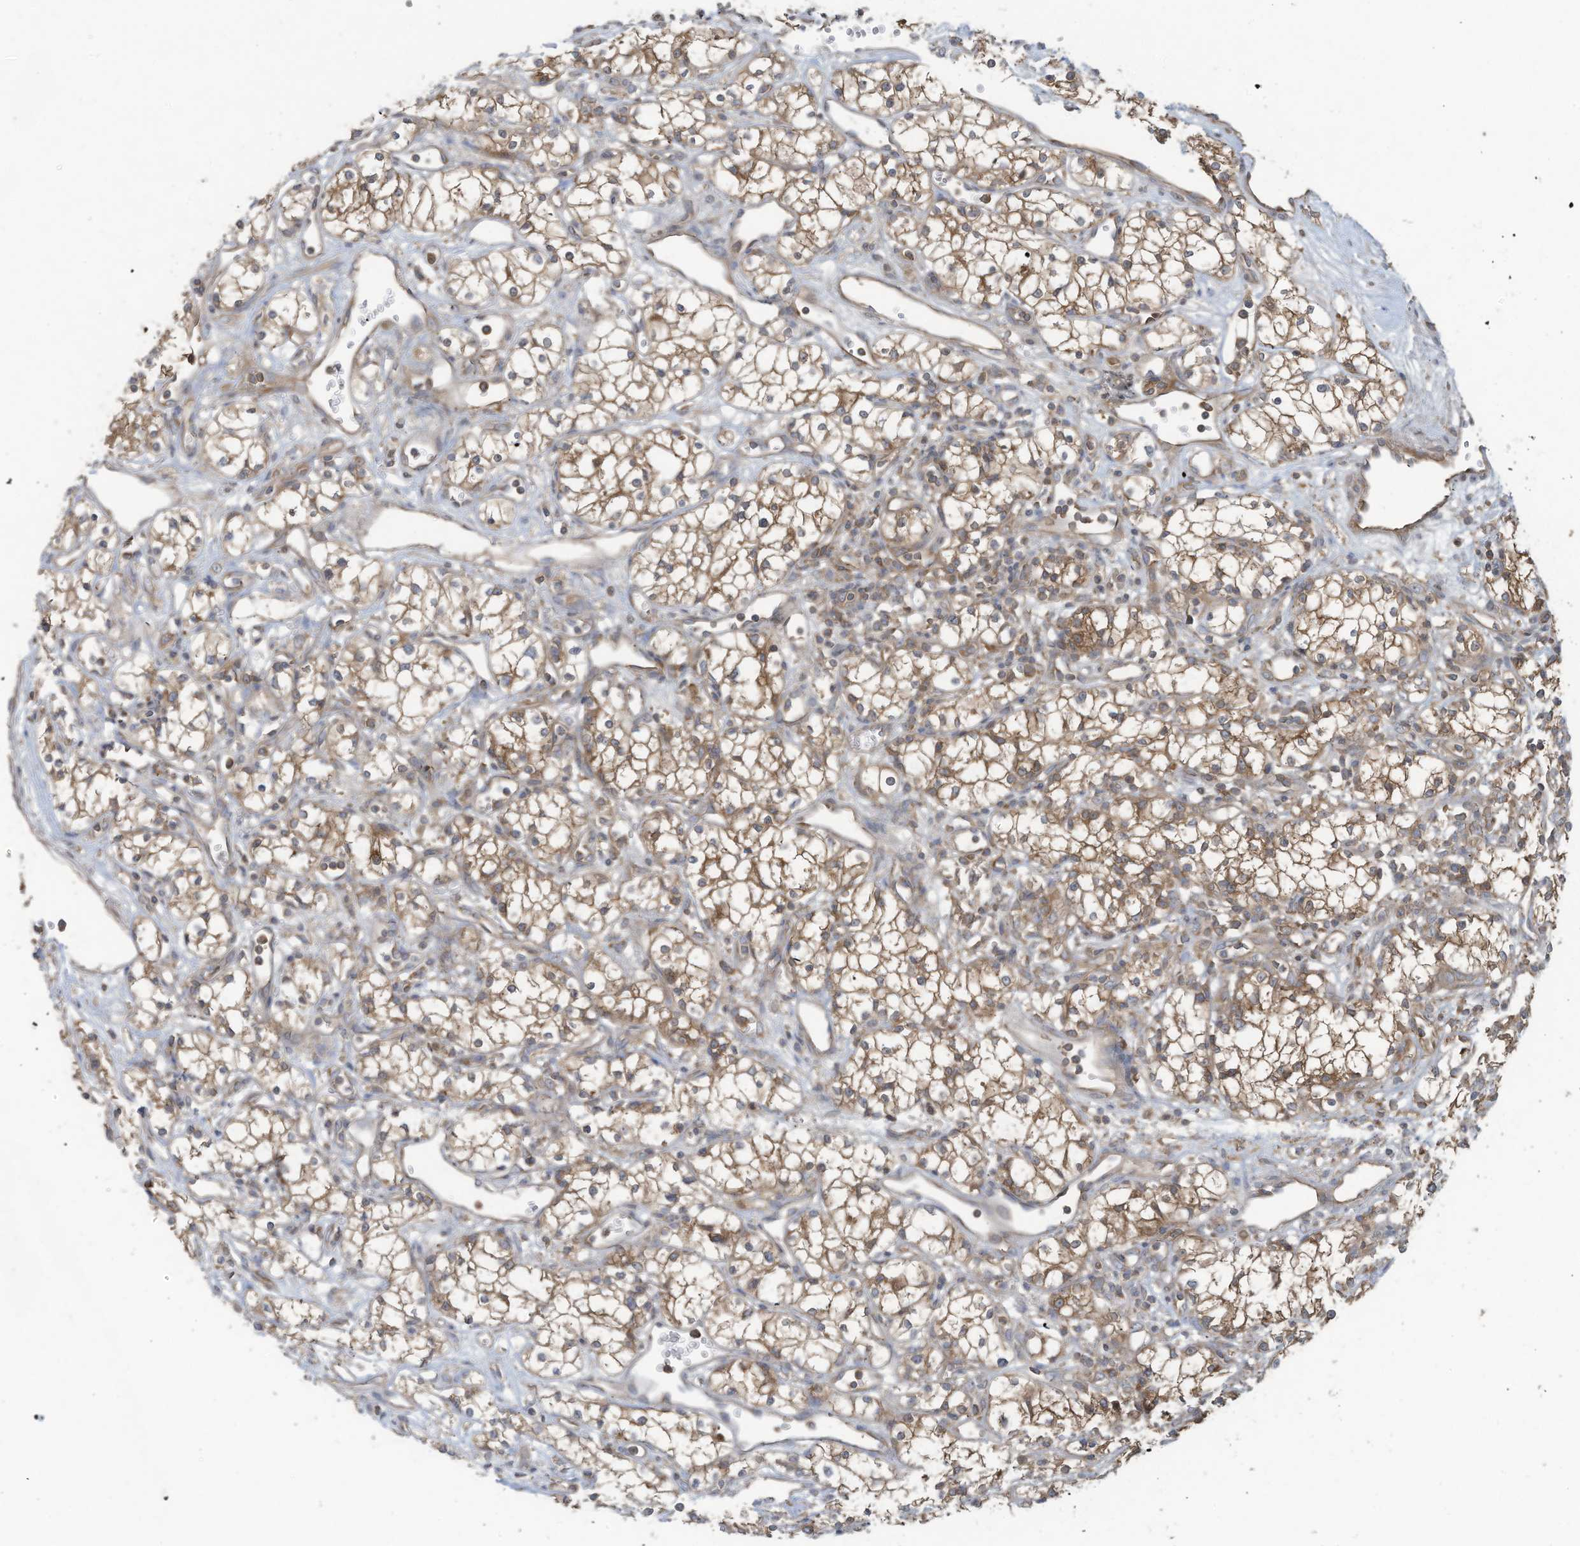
{"staining": {"intensity": "weak", "quantity": ">75%", "location": "cytoplasmic/membranous"}, "tissue": "renal cancer", "cell_type": "Tumor cells", "image_type": "cancer", "snomed": [{"axis": "morphology", "description": "Adenocarcinoma, NOS"}, {"axis": "topography", "description": "Kidney"}], "caption": "Adenocarcinoma (renal) stained for a protein shows weak cytoplasmic/membranous positivity in tumor cells.", "gene": "OLA1", "patient": {"sex": "male", "age": 59}}